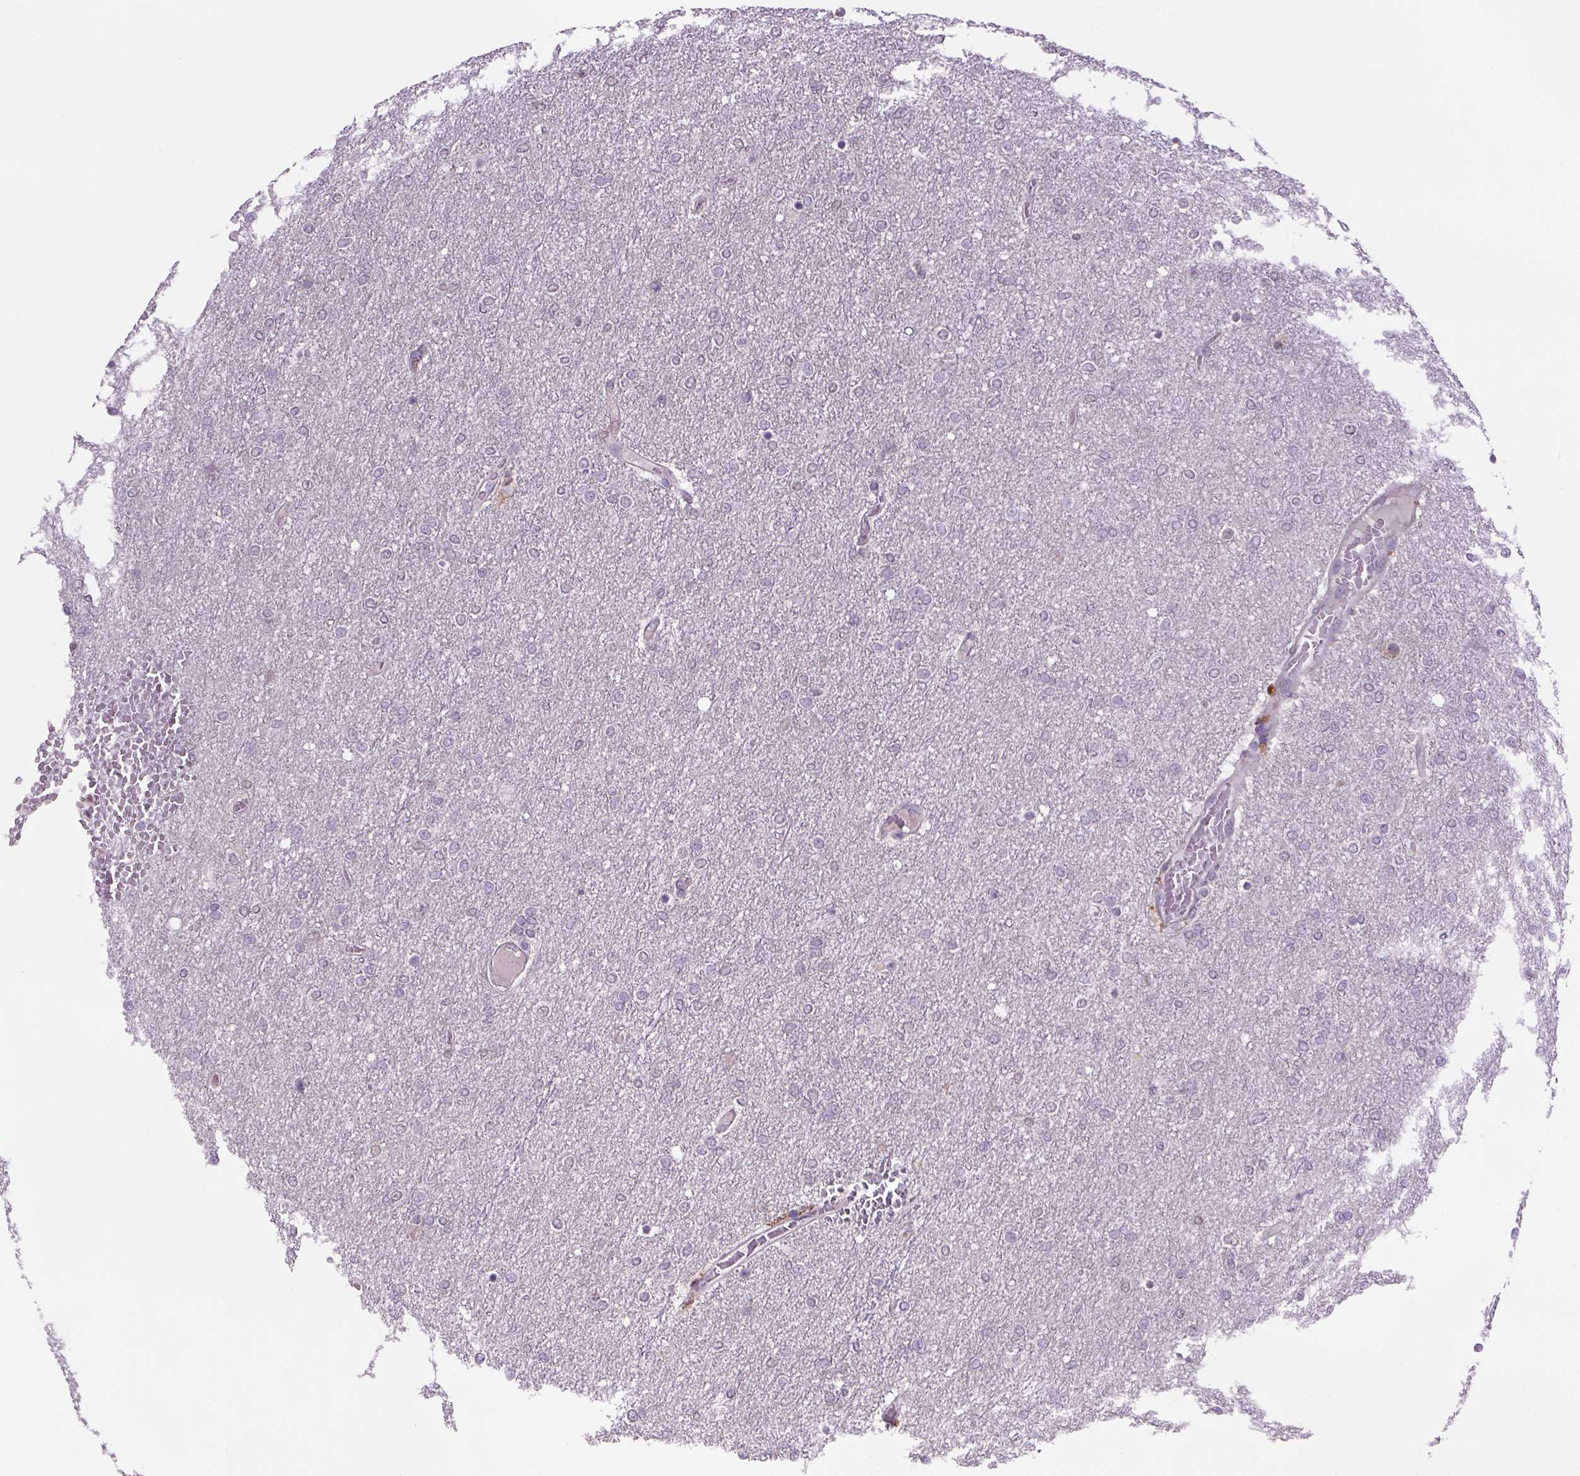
{"staining": {"intensity": "negative", "quantity": "none", "location": "none"}, "tissue": "glioma", "cell_type": "Tumor cells", "image_type": "cancer", "snomed": [{"axis": "morphology", "description": "Glioma, malignant, High grade"}, {"axis": "topography", "description": "Brain"}], "caption": "The histopathology image shows no significant expression in tumor cells of glioma. Nuclei are stained in blue.", "gene": "PRRT1", "patient": {"sex": "female", "age": 61}}